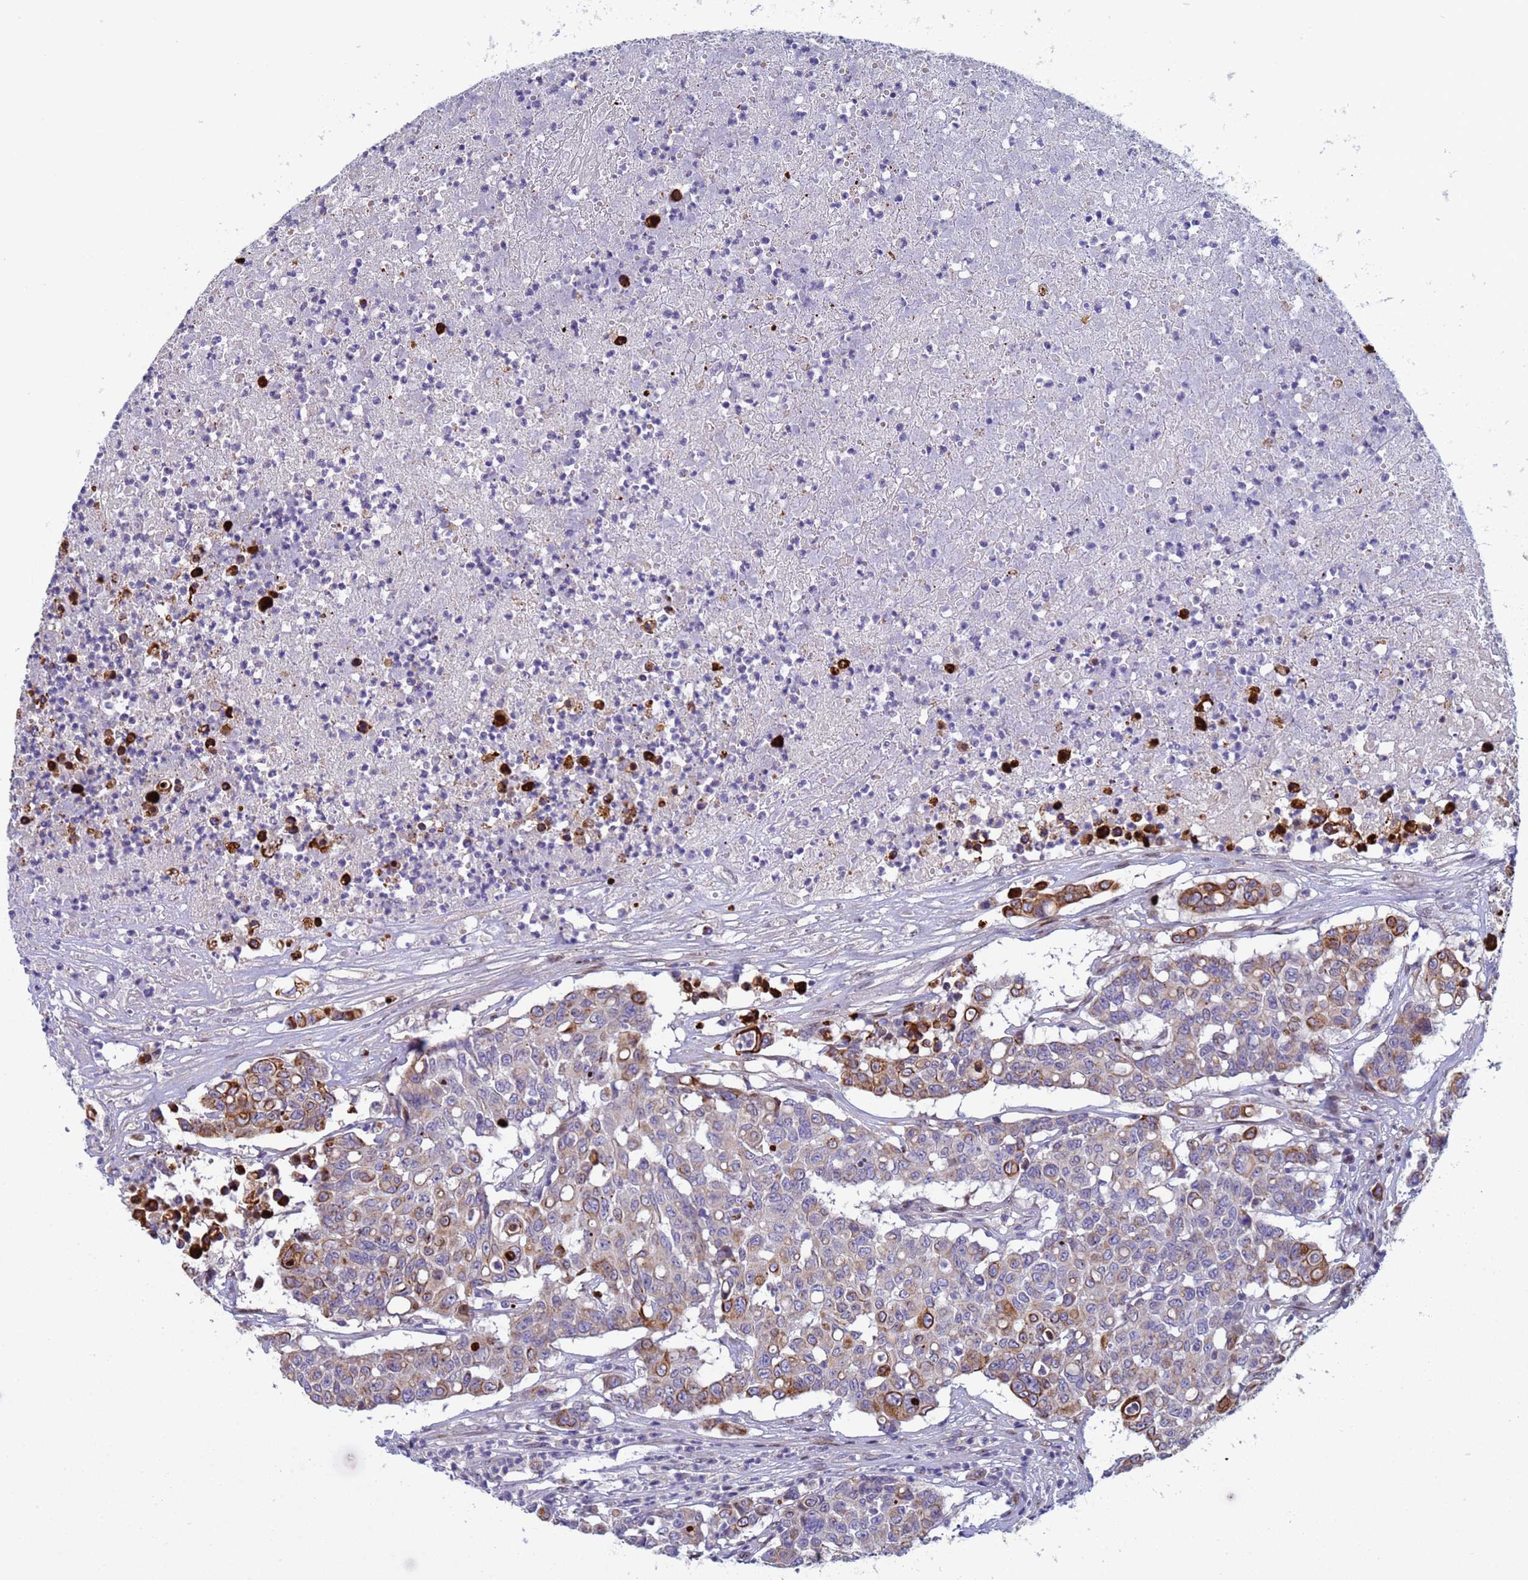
{"staining": {"intensity": "moderate", "quantity": "<25%", "location": "cytoplasmic/membranous"}, "tissue": "colorectal cancer", "cell_type": "Tumor cells", "image_type": "cancer", "snomed": [{"axis": "morphology", "description": "Adenocarcinoma, NOS"}, {"axis": "topography", "description": "Colon"}], "caption": "Immunohistochemistry (IHC) (DAB) staining of human adenocarcinoma (colorectal) demonstrates moderate cytoplasmic/membranous protein staining in about <25% of tumor cells. The staining is performed using DAB (3,3'-diaminobenzidine) brown chromogen to label protein expression. The nuclei are counter-stained blue using hematoxylin.", "gene": "PPP6R1", "patient": {"sex": "male", "age": 51}}